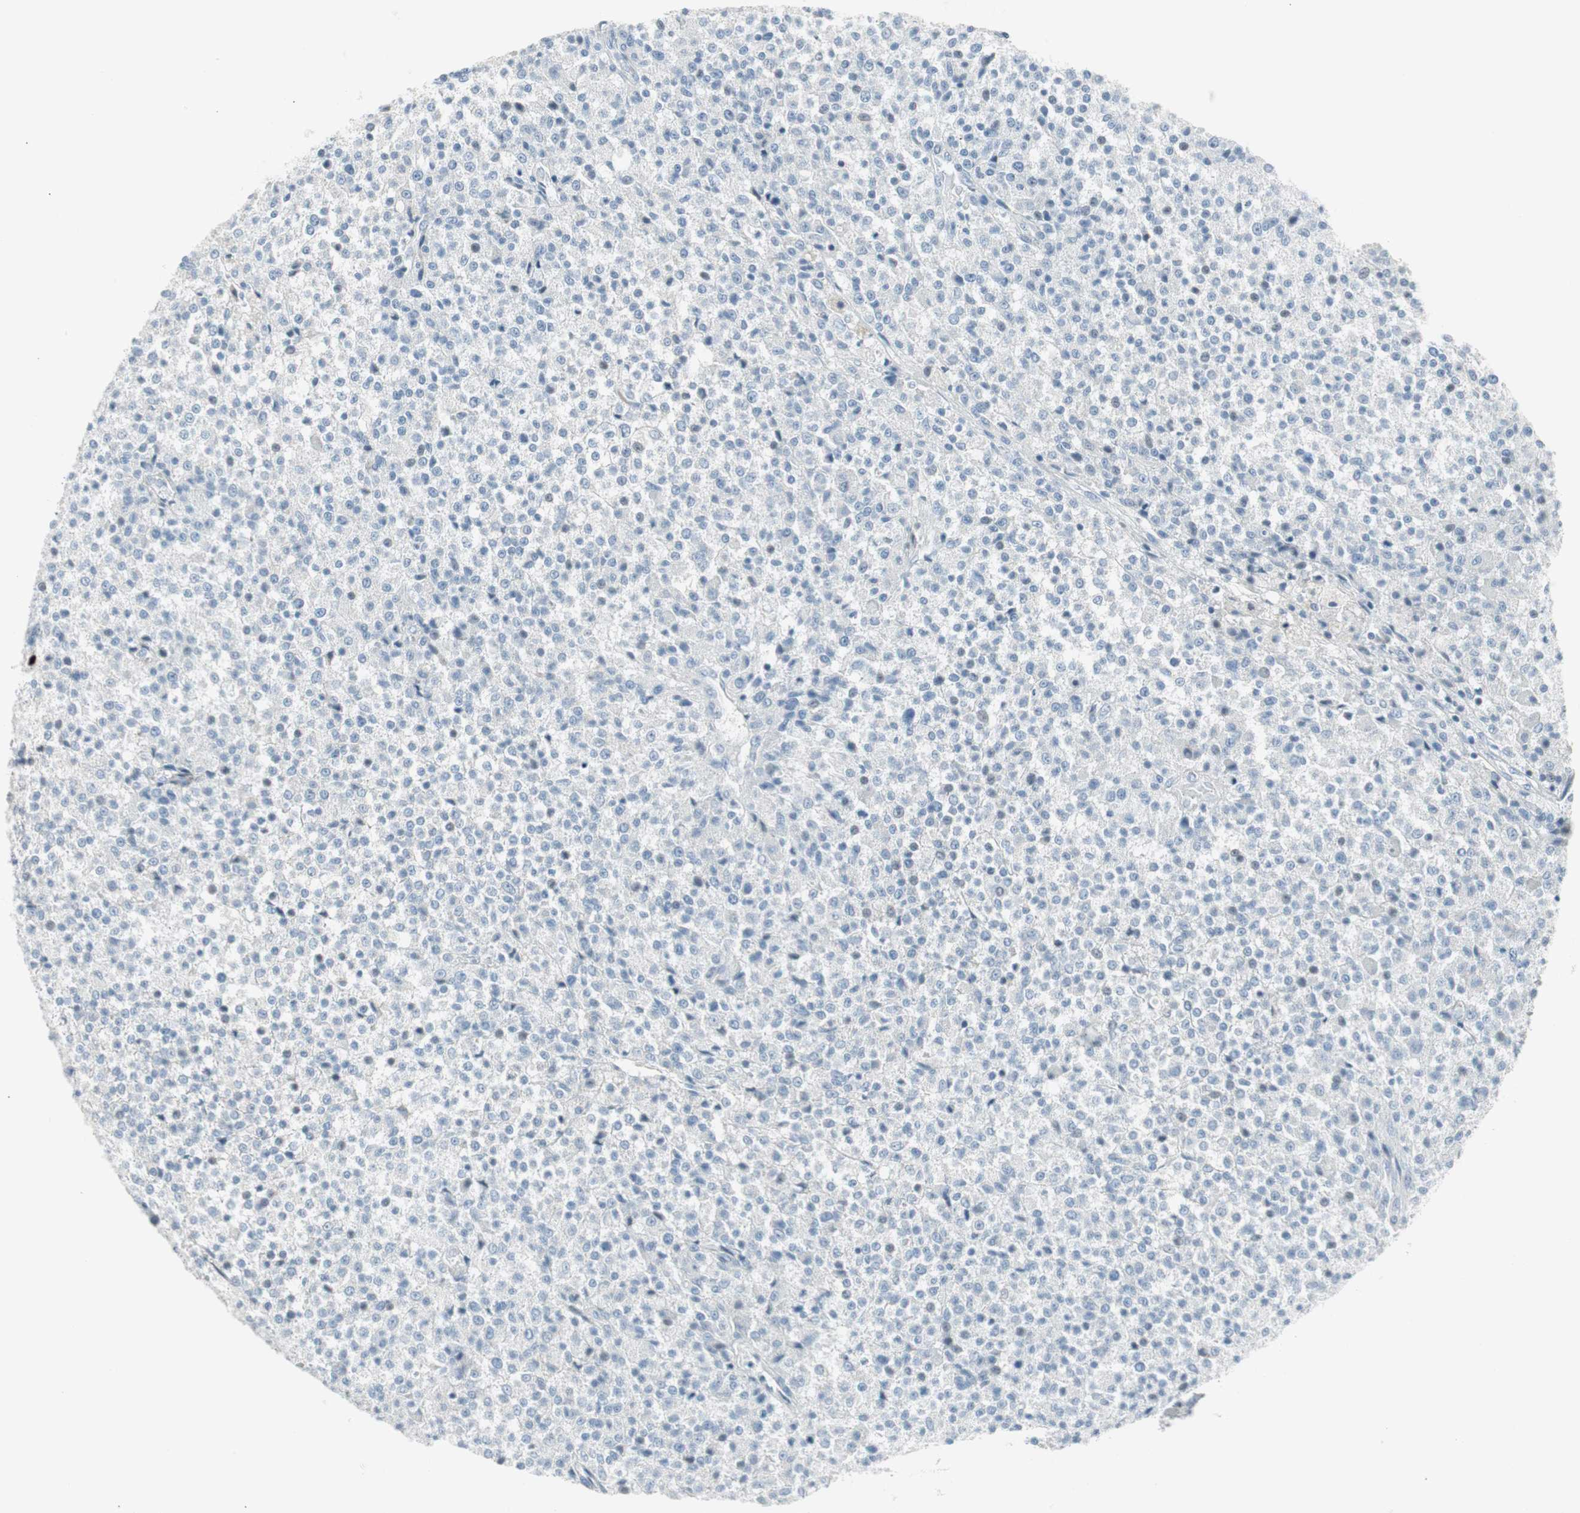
{"staining": {"intensity": "negative", "quantity": "none", "location": "none"}, "tissue": "testis cancer", "cell_type": "Tumor cells", "image_type": "cancer", "snomed": [{"axis": "morphology", "description": "Seminoma, NOS"}, {"axis": "topography", "description": "Testis"}], "caption": "Immunohistochemical staining of testis seminoma displays no significant positivity in tumor cells. (Brightfield microscopy of DAB (3,3'-diaminobenzidine) immunohistochemistry at high magnification).", "gene": "AGR2", "patient": {"sex": "male", "age": 59}}